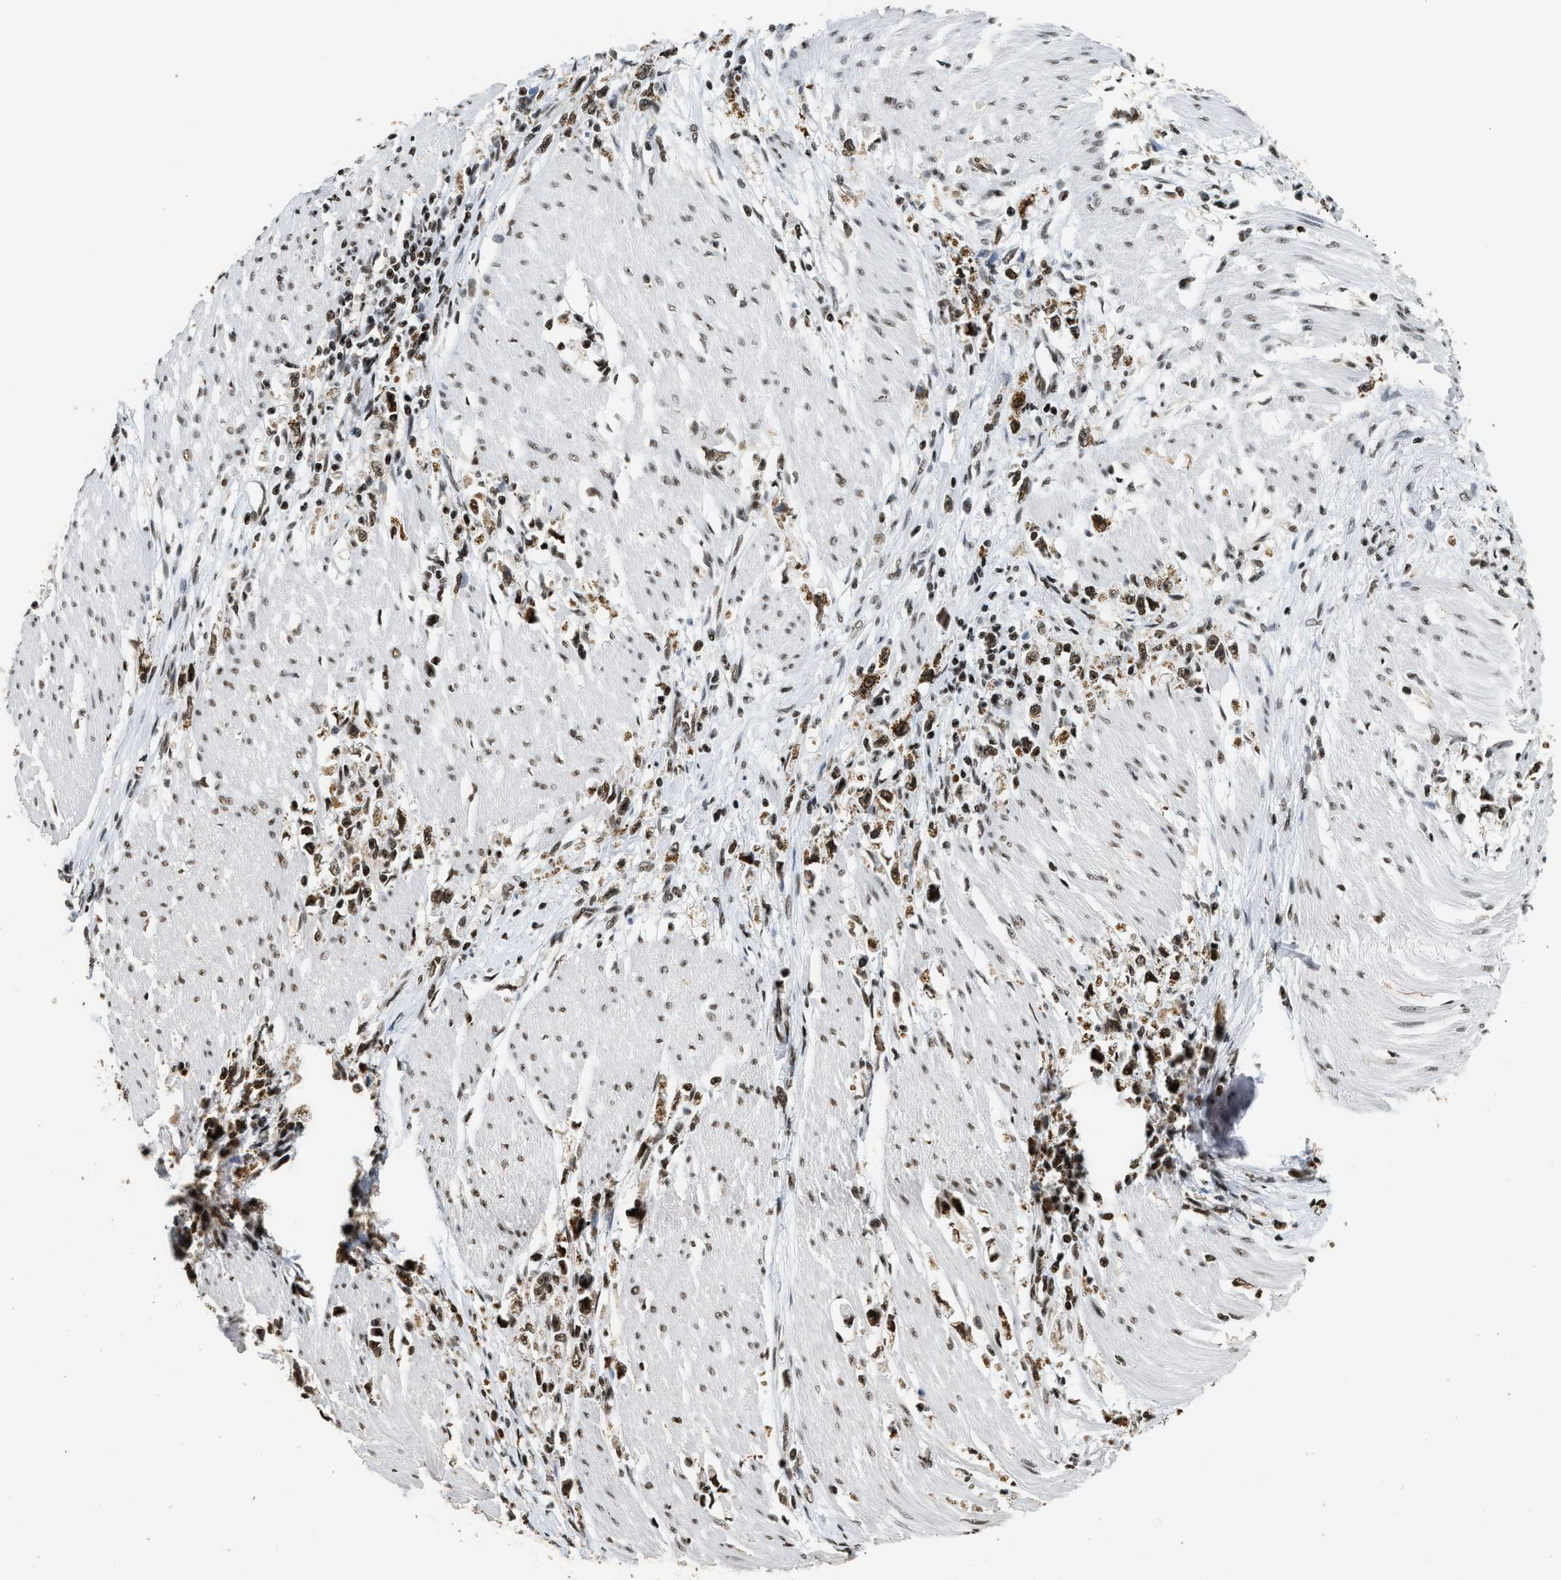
{"staining": {"intensity": "strong", "quantity": ">75%", "location": "nuclear"}, "tissue": "stomach cancer", "cell_type": "Tumor cells", "image_type": "cancer", "snomed": [{"axis": "morphology", "description": "Adenocarcinoma, NOS"}, {"axis": "topography", "description": "Stomach"}], "caption": "Approximately >75% of tumor cells in human adenocarcinoma (stomach) reveal strong nuclear protein staining as visualized by brown immunohistochemical staining.", "gene": "RAD21", "patient": {"sex": "female", "age": 59}}